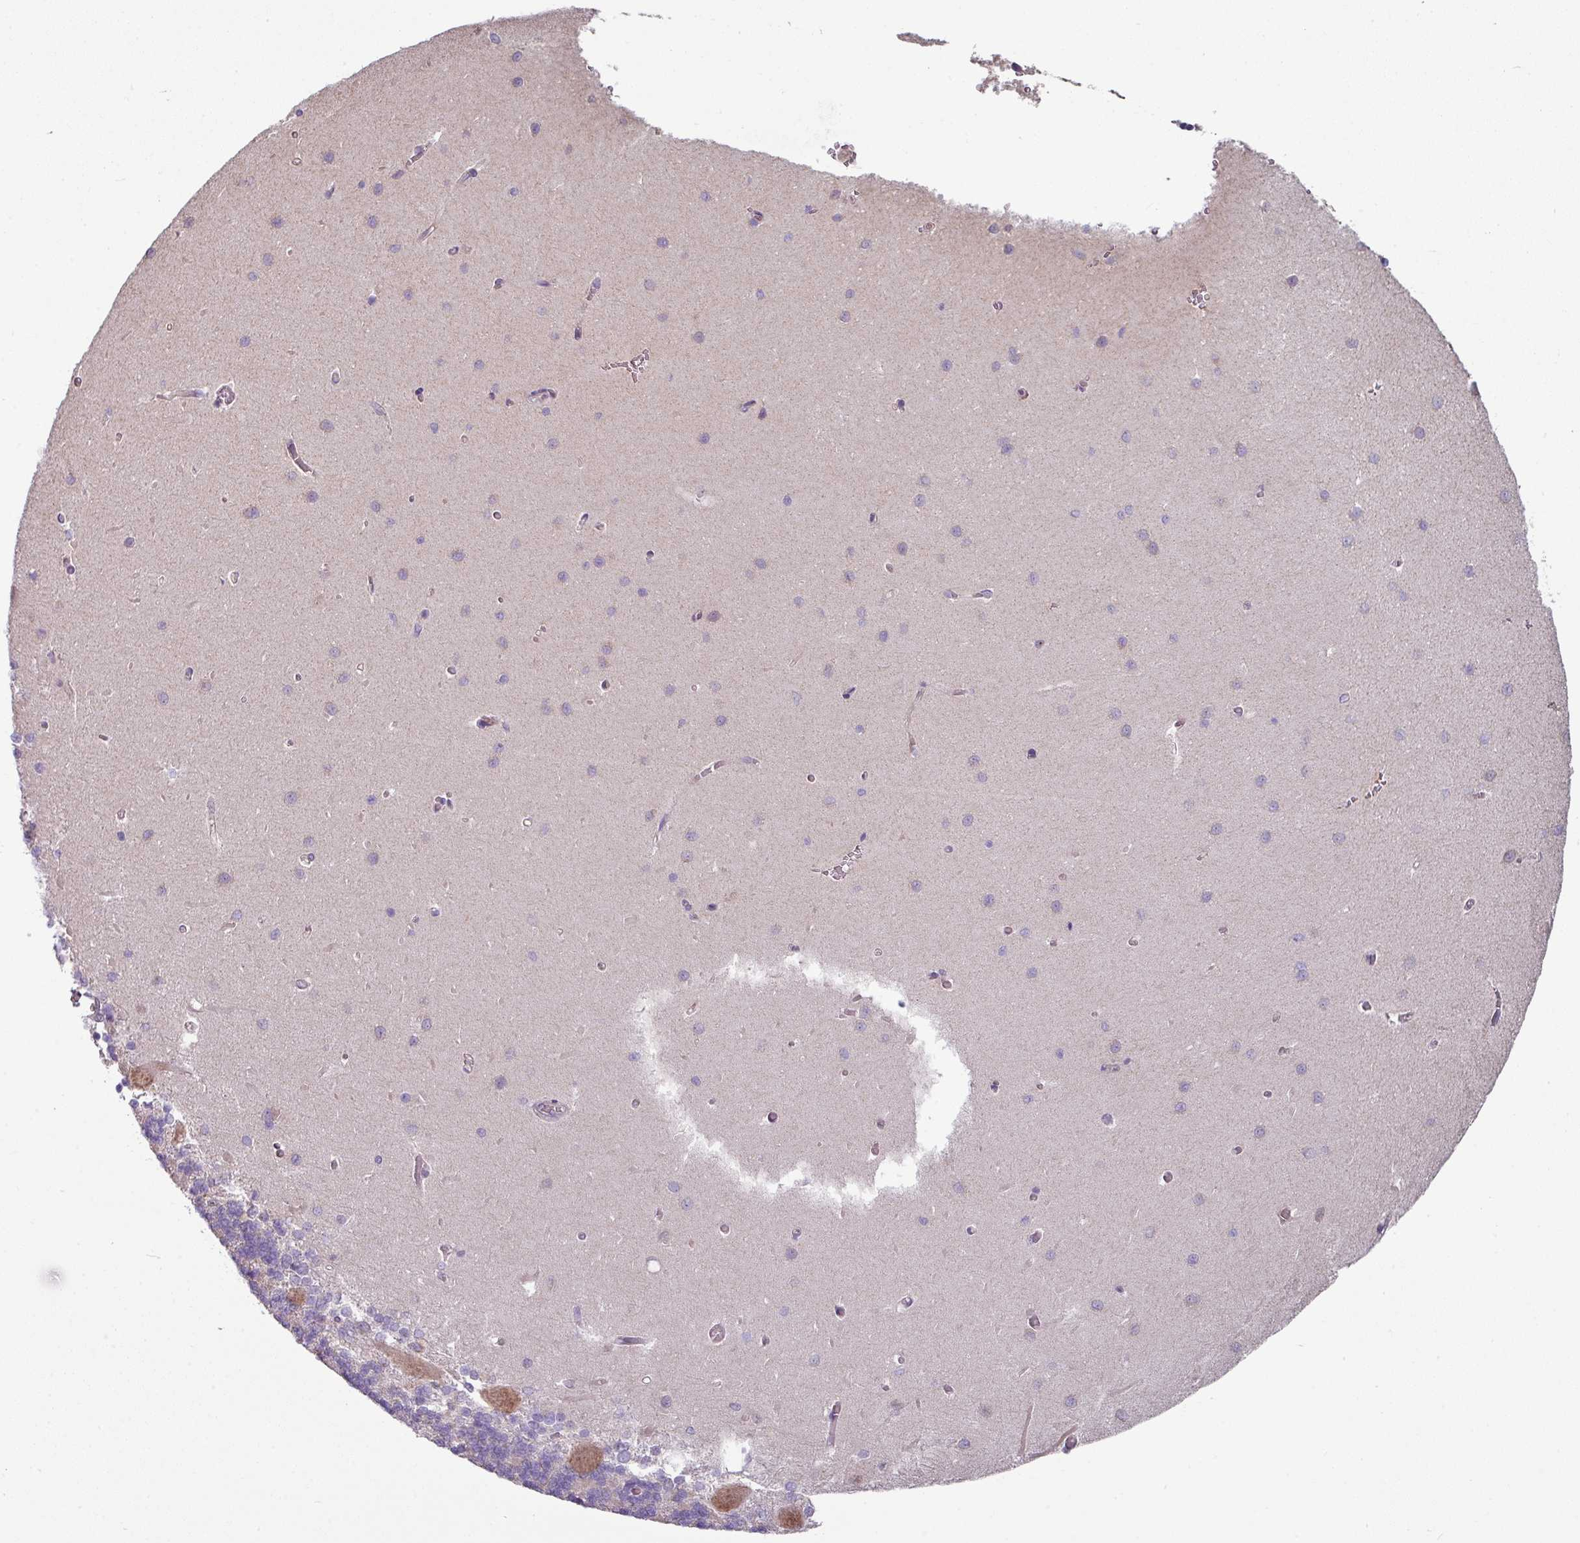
{"staining": {"intensity": "negative", "quantity": "none", "location": "none"}, "tissue": "cerebellum", "cell_type": "Cells in granular layer", "image_type": "normal", "snomed": [{"axis": "morphology", "description": "Normal tissue, NOS"}, {"axis": "topography", "description": "Cerebellum"}], "caption": "Cells in granular layer are negative for brown protein staining in unremarkable cerebellum. Brightfield microscopy of IHC stained with DAB (3,3'-diaminobenzidine) (brown) and hematoxylin (blue), captured at high magnification.", "gene": "LRRC9", "patient": {"sex": "male", "age": 37}}